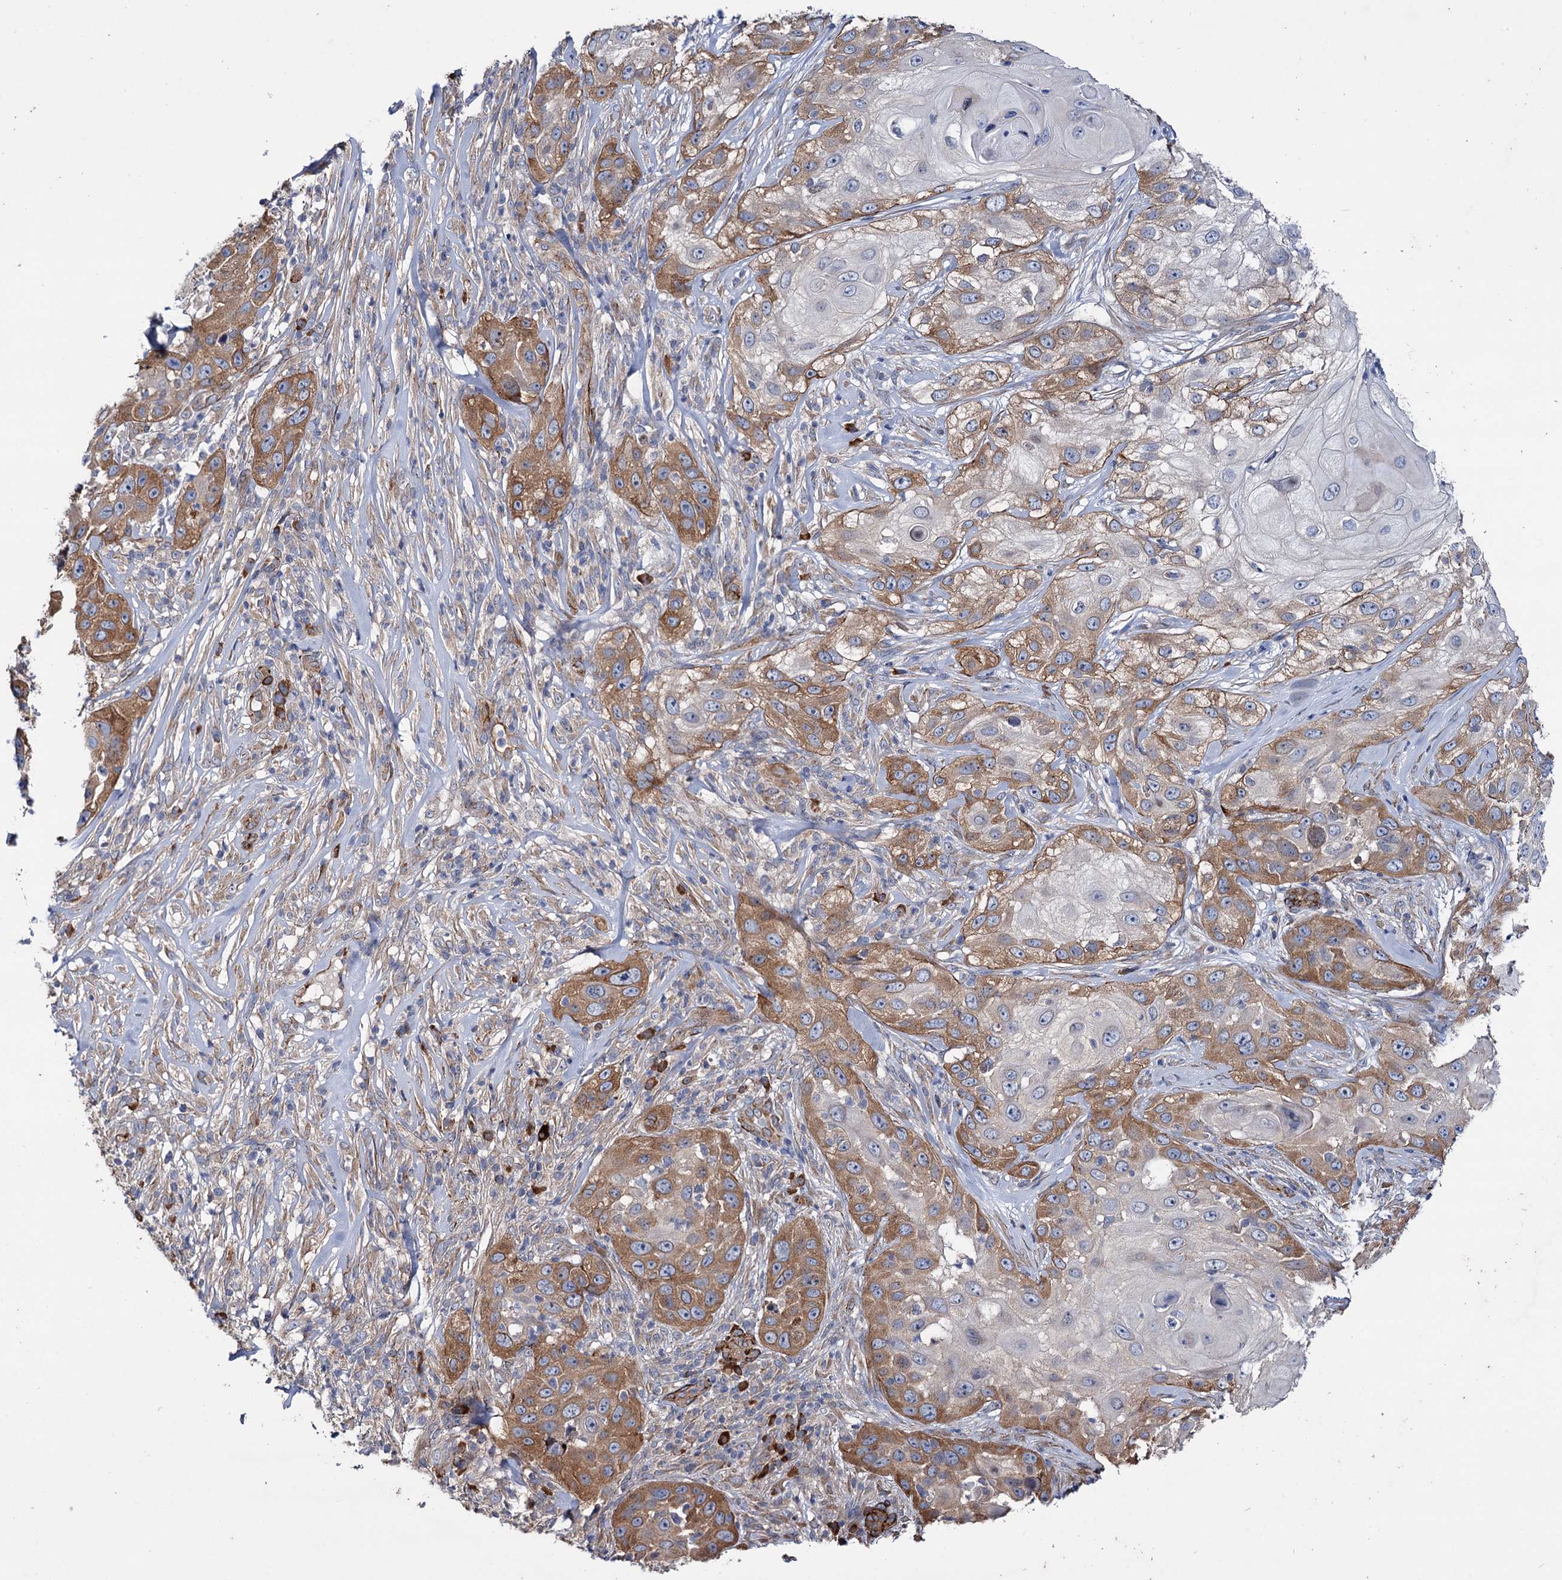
{"staining": {"intensity": "moderate", "quantity": "25%-75%", "location": "cytoplasmic/membranous"}, "tissue": "skin cancer", "cell_type": "Tumor cells", "image_type": "cancer", "snomed": [{"axis": "morphology", "description": "Squamous cell carcinoma, NOS"}, {"axis": "topography", "description": "Skin"}], "caption": "Protein staining reveals moderate cytoplasmic/membranous expression in approximately 25%-75% of tumor cells in skin cancer (squamous cell carcinoma). (DAB IHC with brightfield microscopy, high magnification).", "gene": "SPATS2", "patient": {"sex": "female", "age": 44}}